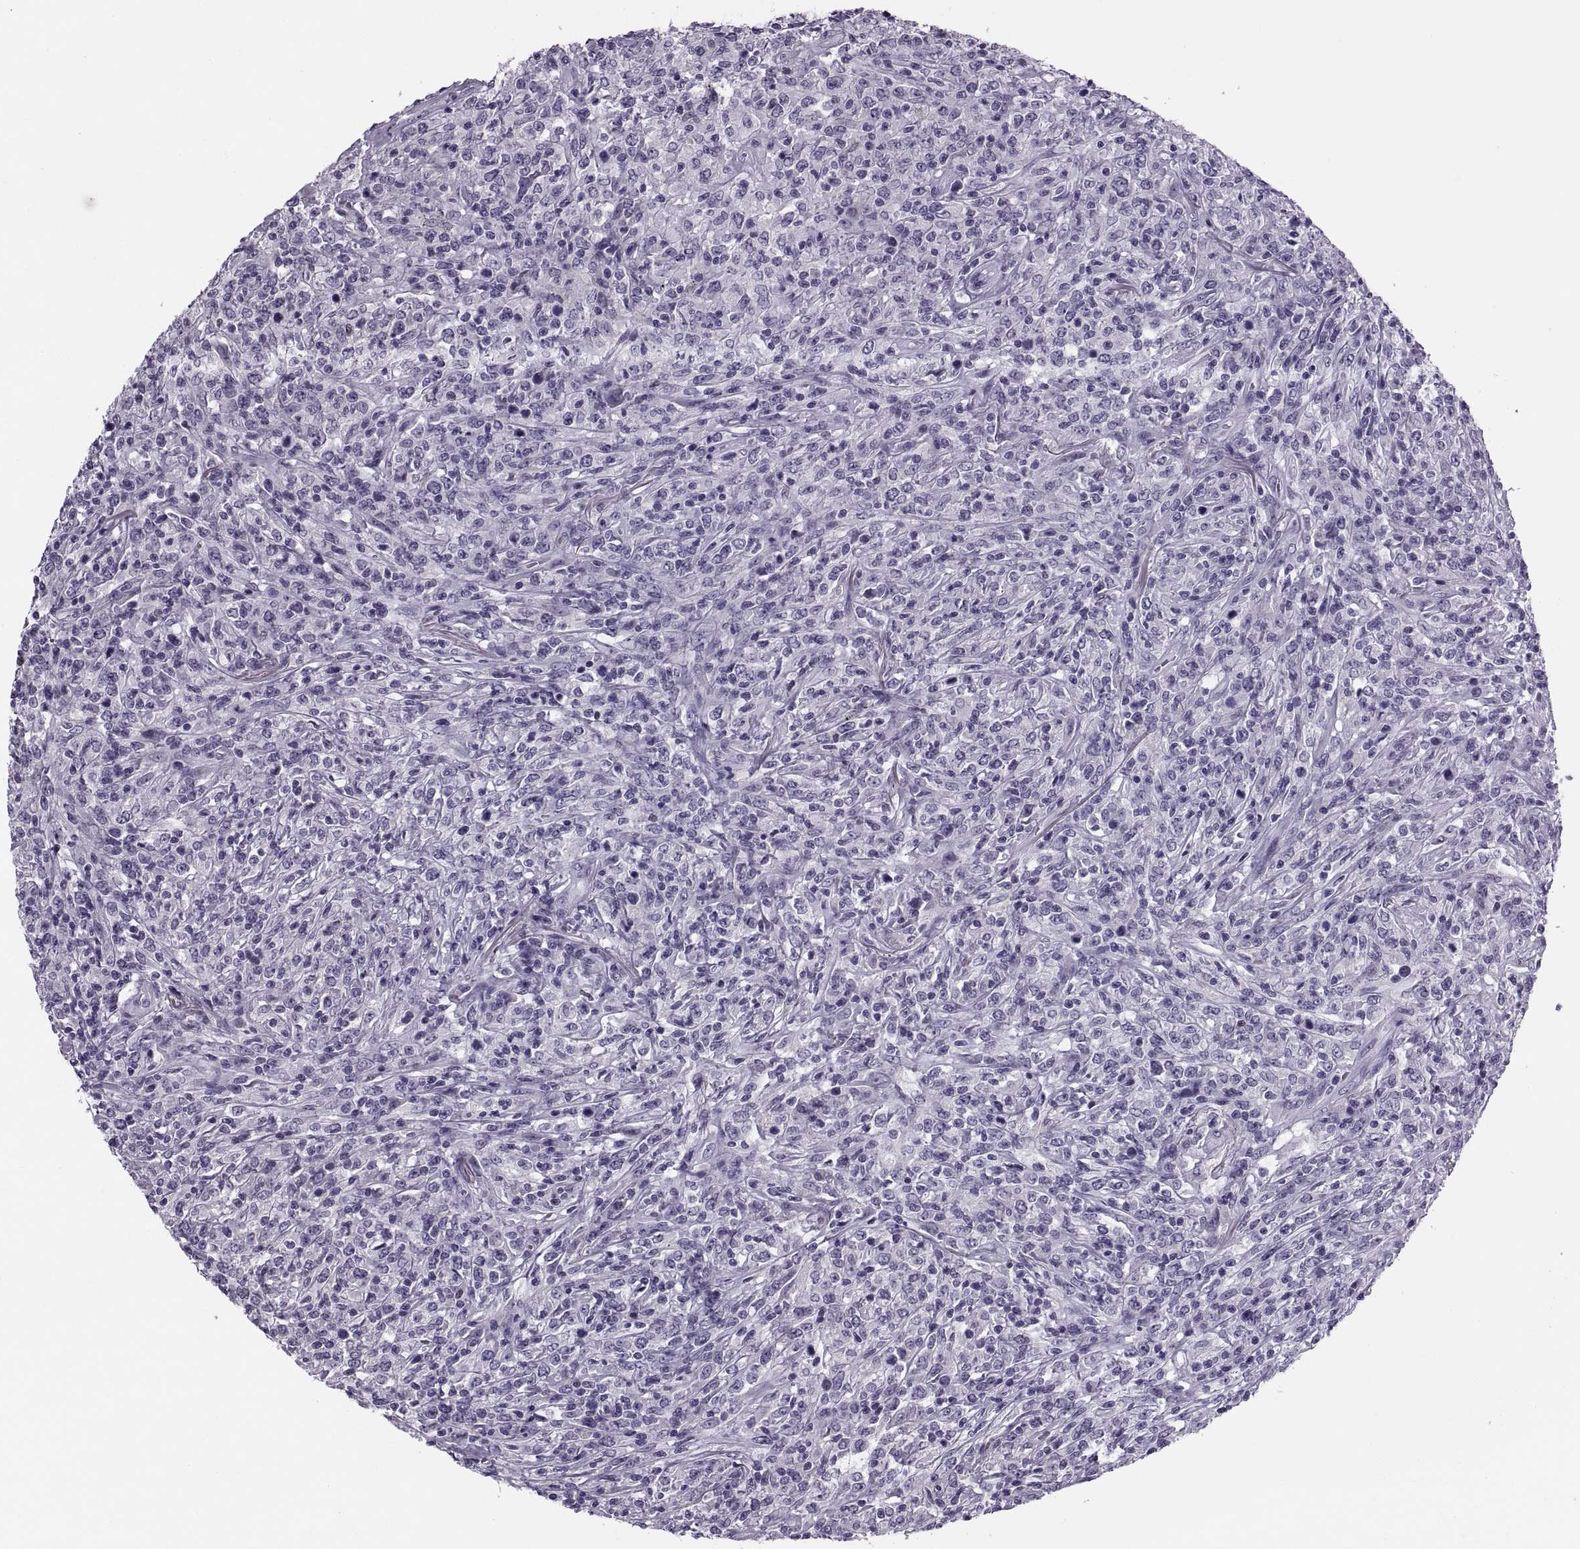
{"staining": {"intensity": "negative", "quantity": "none", "location": "none"}, "tissue": "lymphoma", "cell_type": "Tumor cells", "image_type": "cancer", "snomed": [{"axis": "morphology", "description": "Malignant lymphoma, non-Hodgkin's type, High grade"}, {"axis": "topography", "description": "Lung"}], "caption": "IHC of human lymphoma shows no positivity in tumor cells. (DAB (3,3'-diaminobenzidine) IHC, high magnification).", "gene": "SYNGR4", "patient": {"sex": "male", "age": 79}}